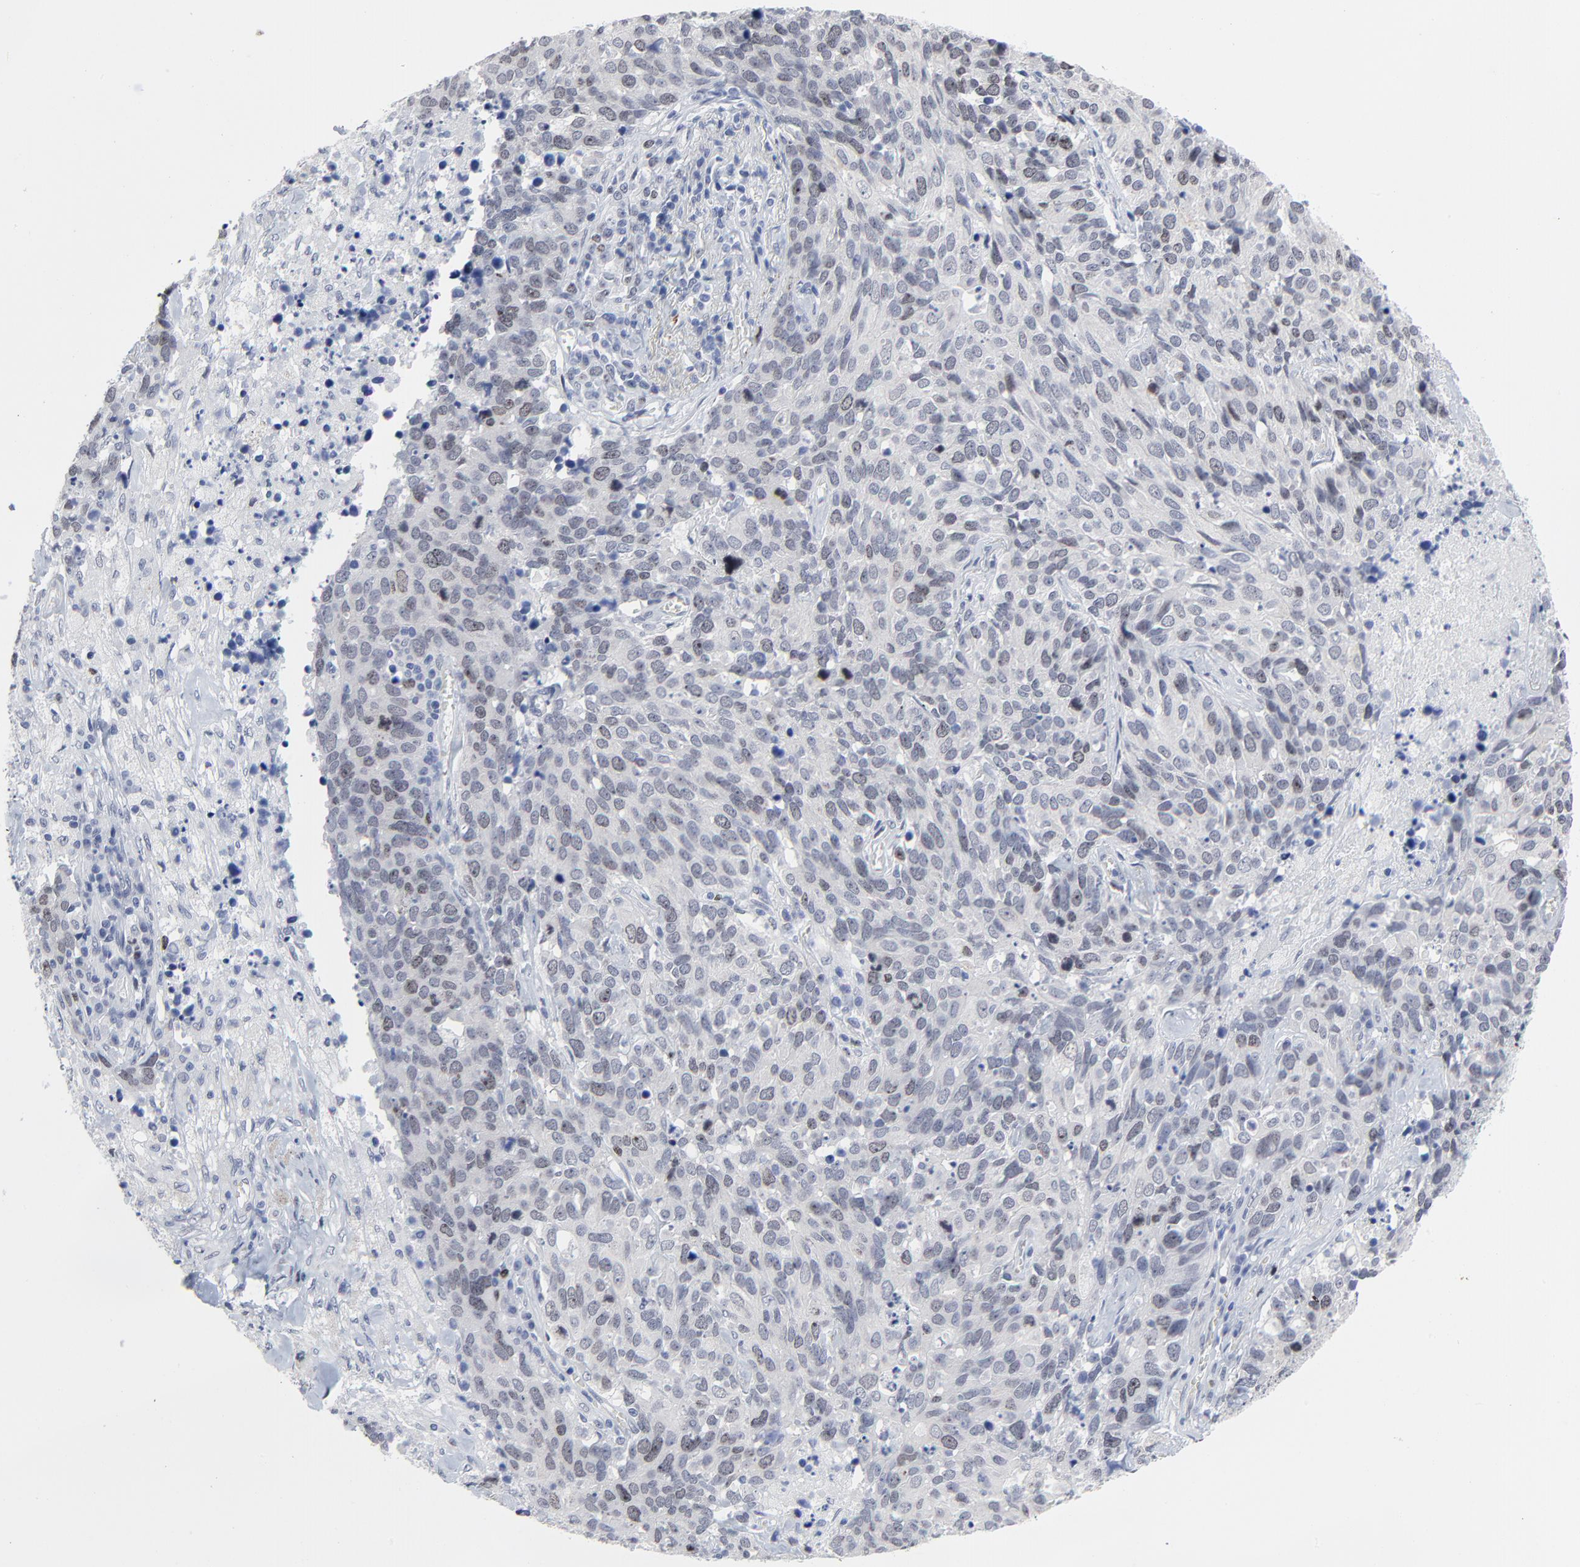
{"staining": {"intensity": "weak", "quantity": "<25%", "location": "nuclear"}, "tissue": "lung cancer", "cell_type": "Tumor cells", "image_type": "cancer", "snomed": [{"axis": "morphology", "description": "Neoplasm, malignant, NOS"}, {"axis": "topography", "description": "Lung"}], "caption": "Immunohistochemical staining of human neoplasm (malignant) (lung) demonstrates no significant staining in tumor cells.", "gene": "ZNF589", "patient": {"sex": "female", "age": 76}}